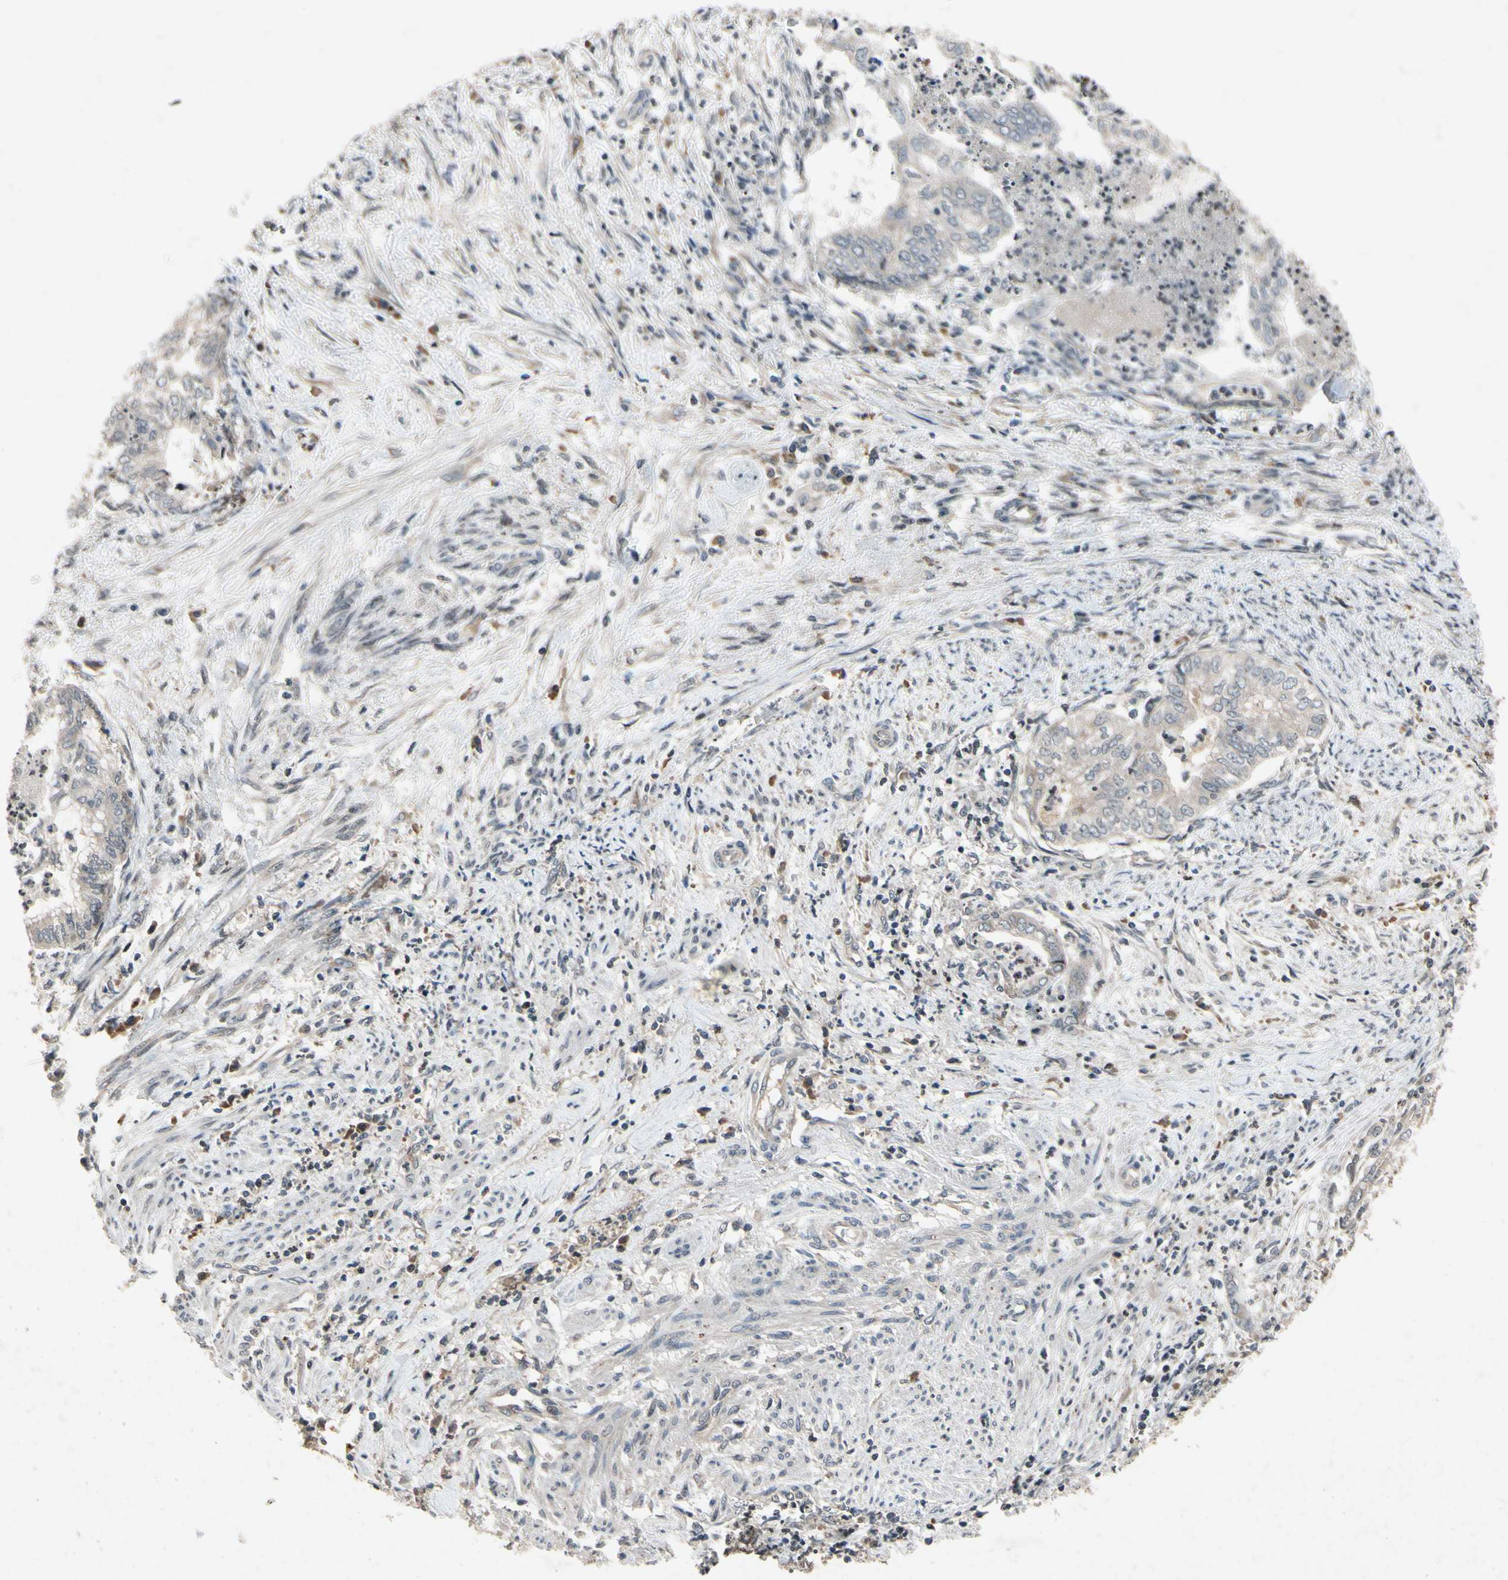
{"staining": {"intensity": "weak", "quantity": "25%-75%", "location": "cytoplasmic/membranous"}, "tissue": "endometrial cancer", "cell_type": "Tumor cells", "image_type": "cancer", "snomed": [{"axis": "morphology", "description": "Necrosis, NOS"}, {"axis": "morphology", "description": "Adenocarcinoma, NOS"}, {"axis": "topography", "description": "Endometrium"}], "caption": "A photomicrograph of human endometrial cancer (adenocarcinoma) stained for a protein shows weak cytoplasmic/membranous brown staining in tumor cells.", "gene": "DPY19L3", "patient": {"sex": "female", "age": 79}}